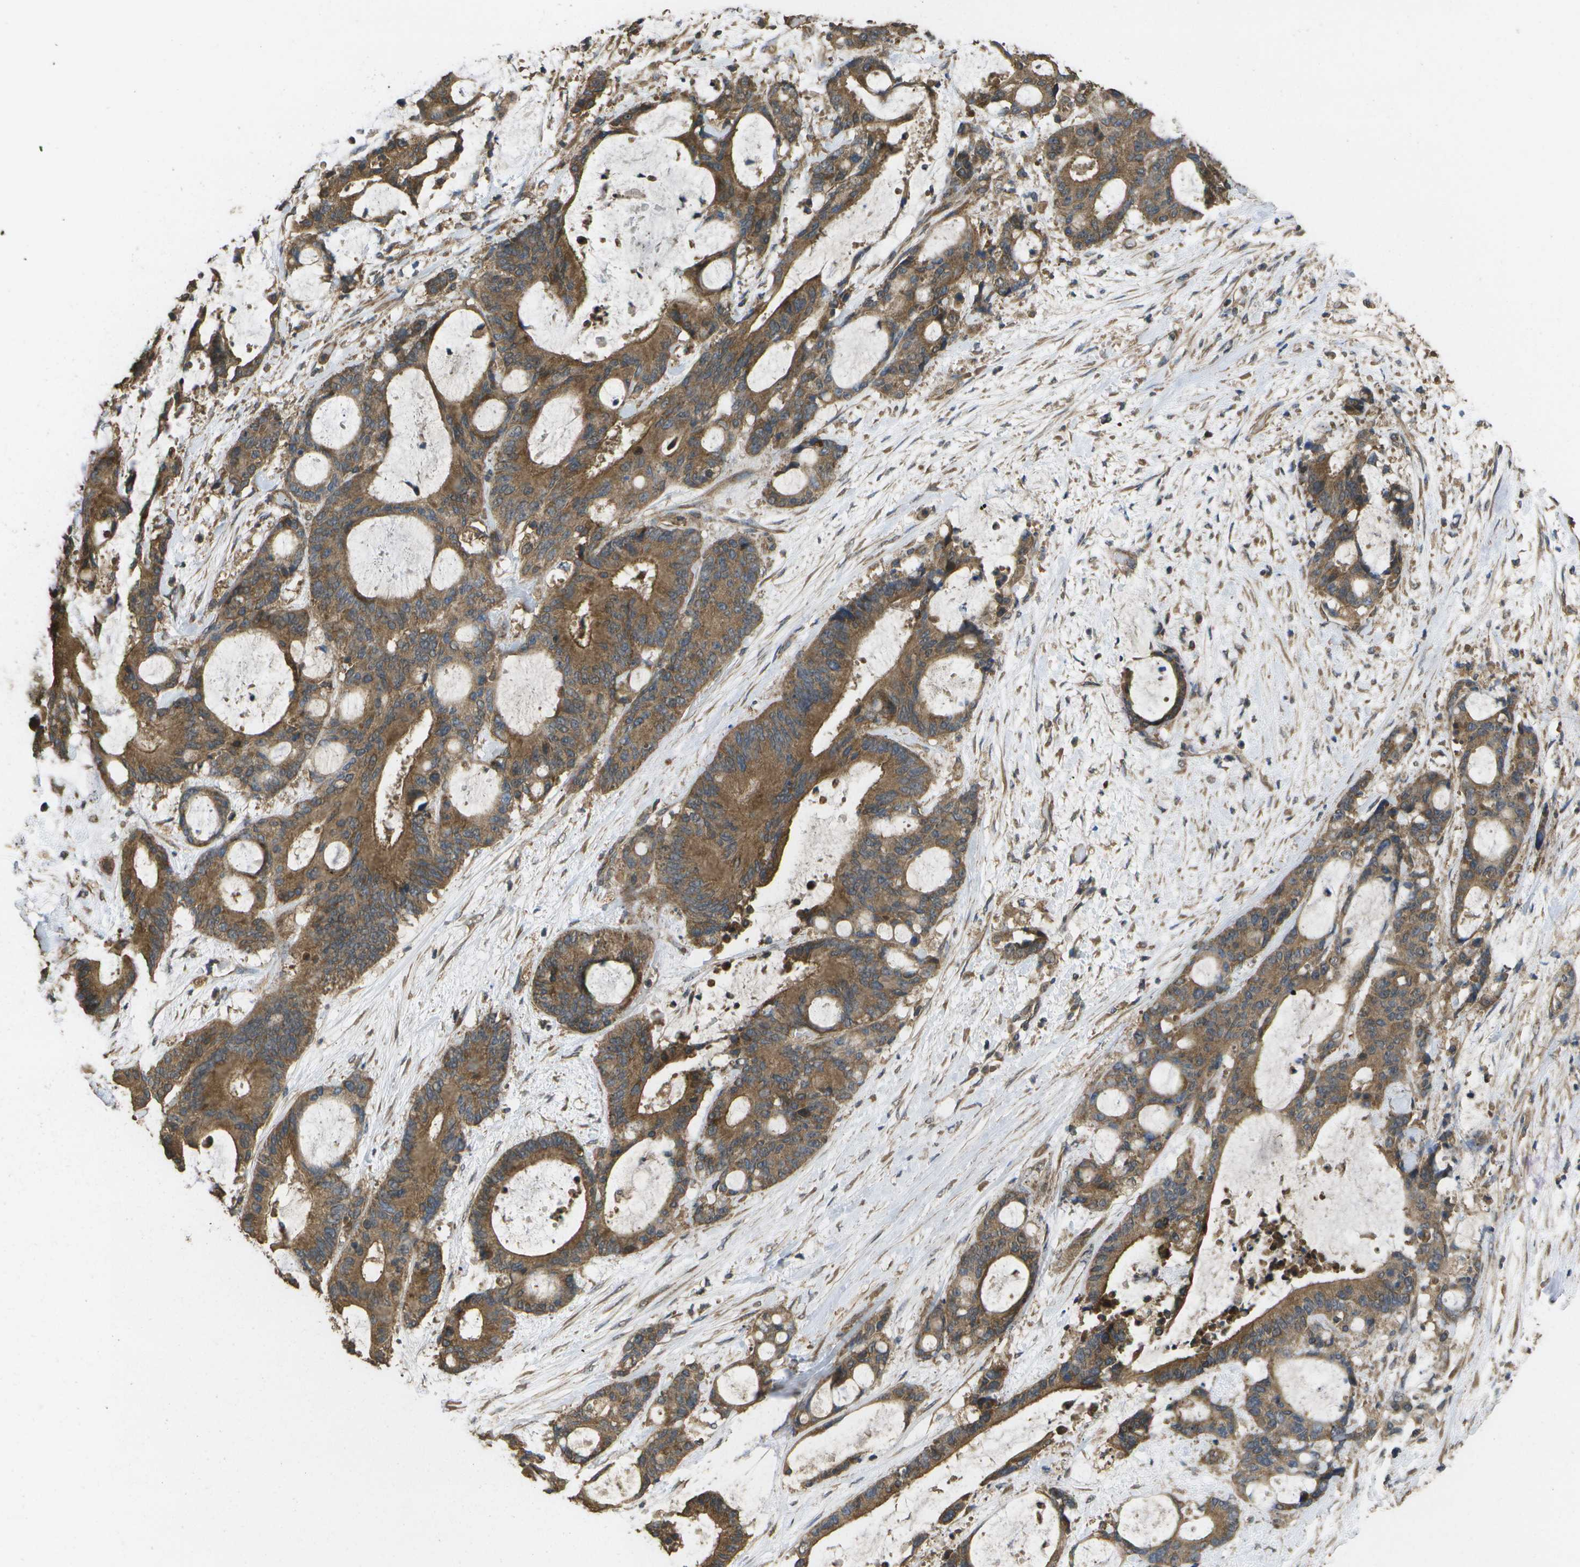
{"staining": {"intensity": "moderate", "quantity": ">75%", "location": "cytoplasmic/membranous"}, "tissue": "liver cancer", "cell_type": "Tumor cells", "image_type": "cancer", "snomed": [{"axis": "morphology", "description": "Cholangiocarcinoma"}, {"axis": "topography", "description": "Liver"}], "caption": "A micrograph showing moderate cytoplasmic/membranous positivity in about >75% of tumor cells in liver cholangiocarcinoma, as visualized by brown immunohistochemical staining.", "gene": "SACS", "patient": {"sex": "female", "age": 73}}